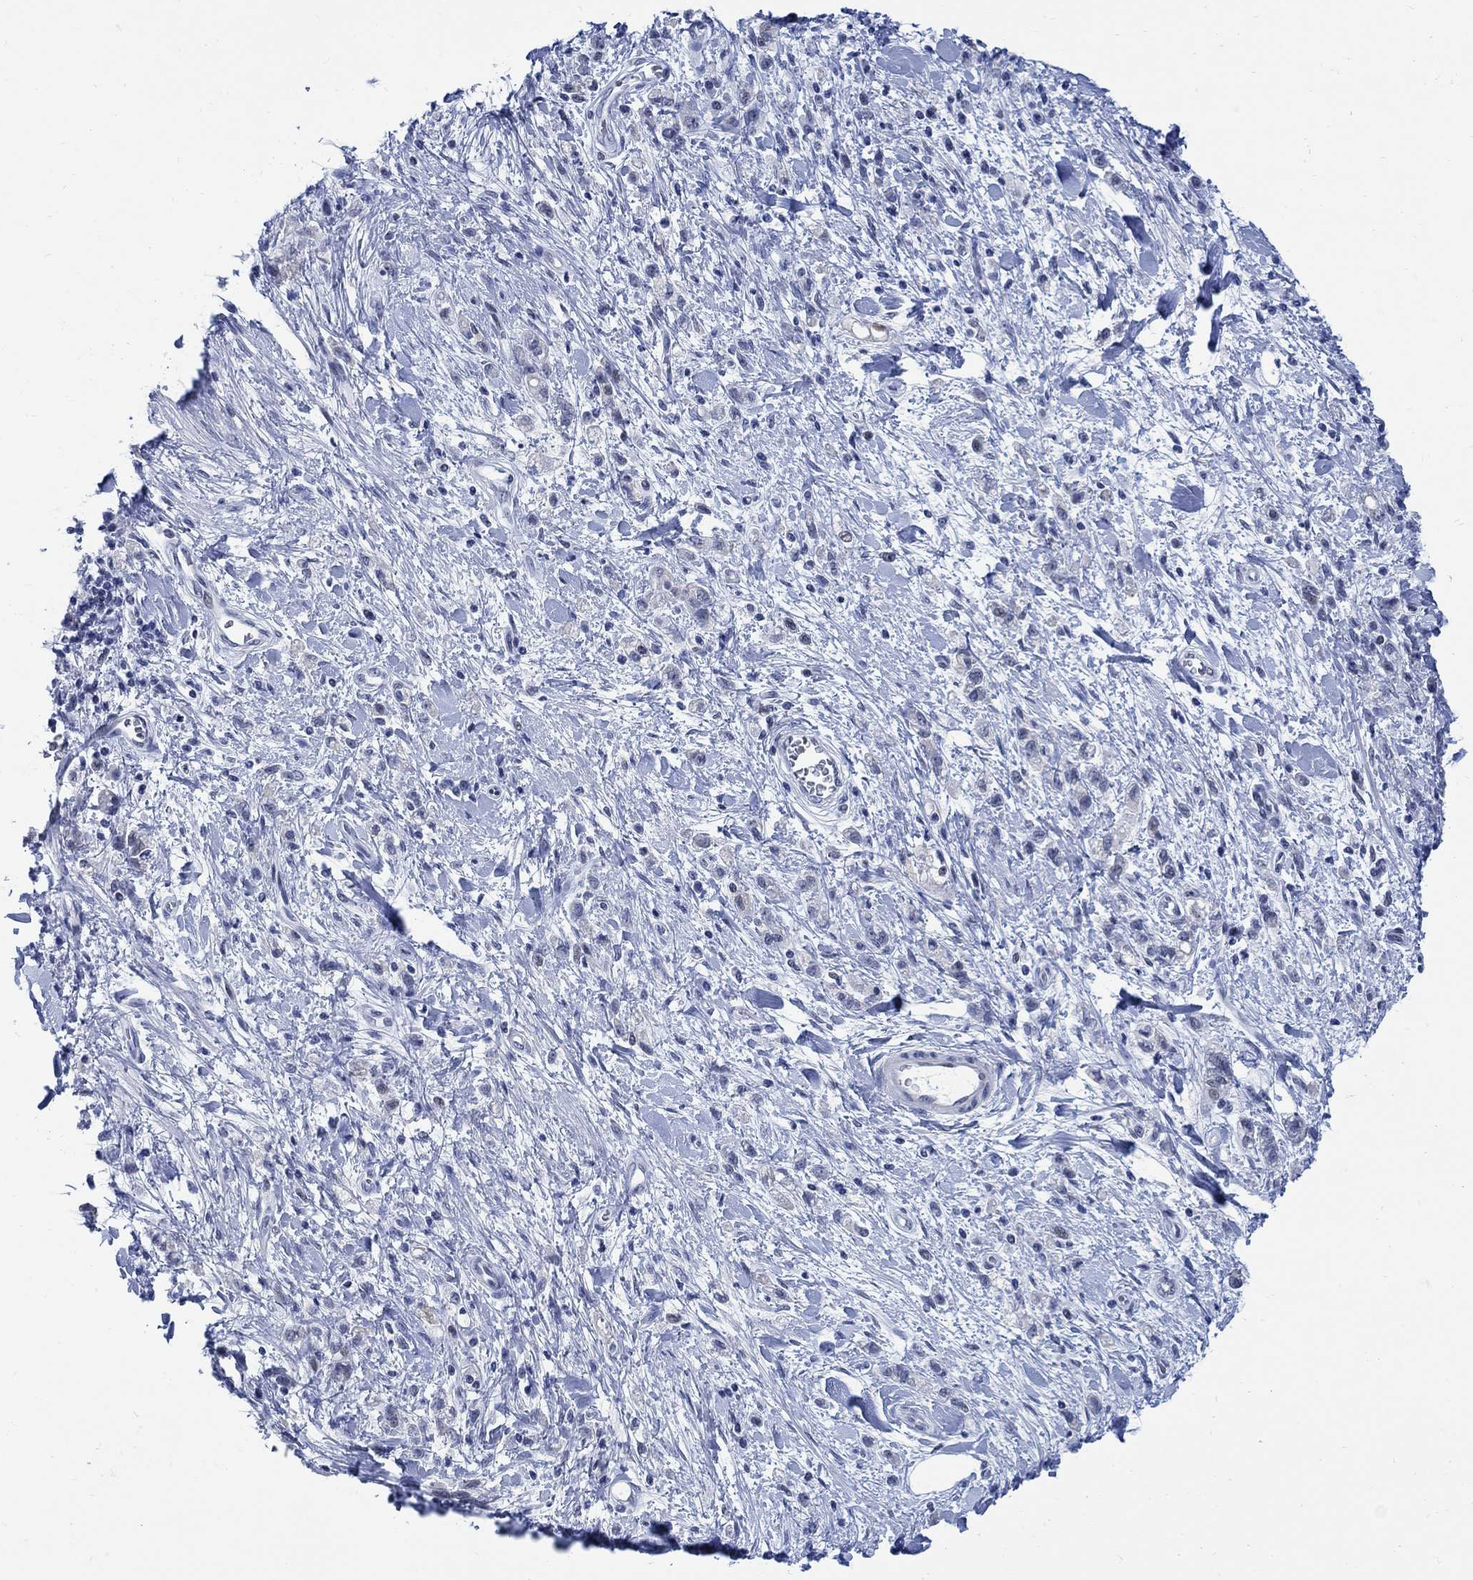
{"staining": {"intensity": "negative", "quantity": "none", "location": "none"}, "tissue": "stomach cancer", "cell_type": "Tumor cells", "image_type": "cancer", "snomed": [{"axis": "morphology", "description": "Adenocarcinoma, NOS"}, {"axis": "topography", "description": "Stomach"}], "caption": "A histopathology image of stomach adenocarcinoma stained for a protein displays no brown staining in tumor cells. Brightfield microscopy of IHC stained with DAB (brown) and hematoxylin (blue), captured at high magnification.", "gene": "DLK1", "patient": {"sex": "male", "age": 77}}